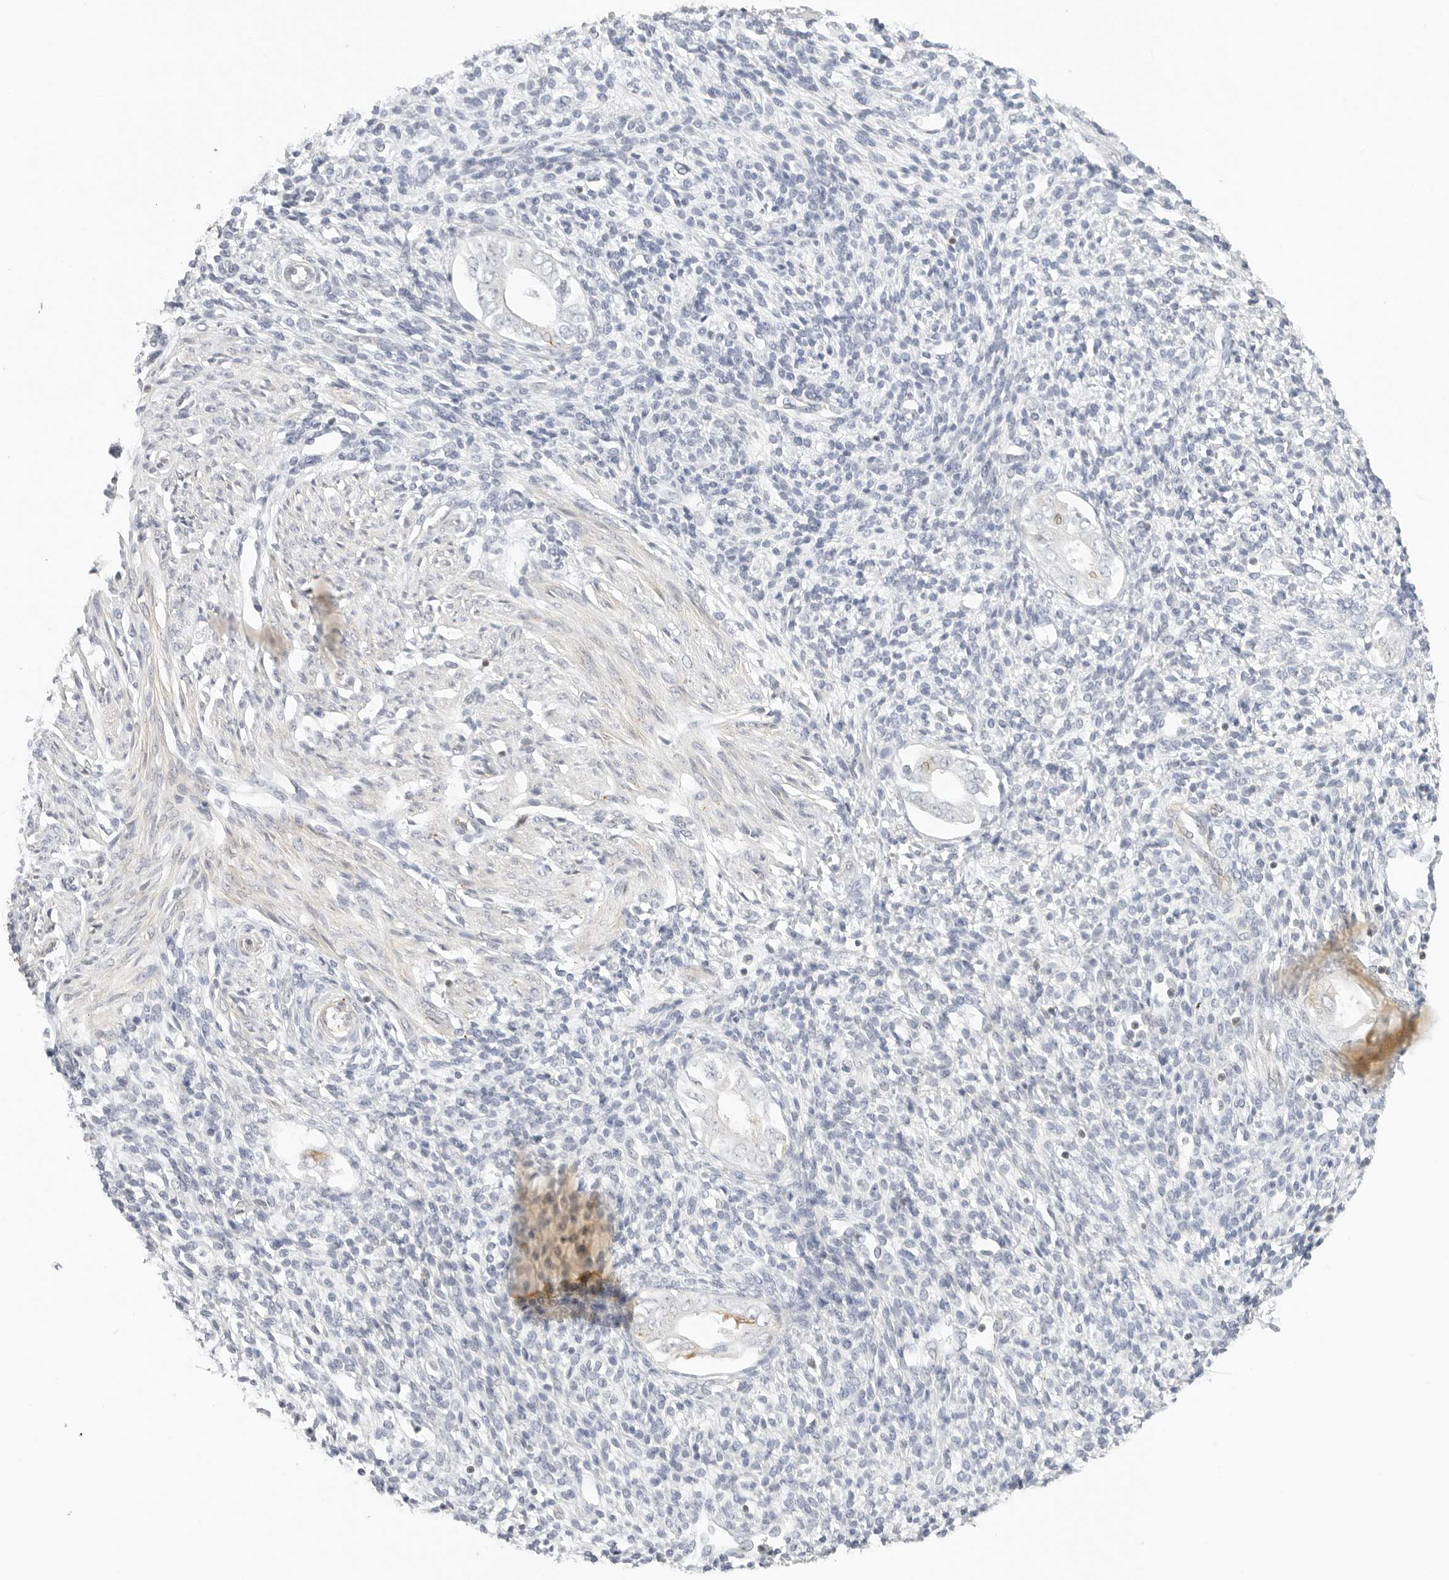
{"staining": {"intensity": "negative", "quantity": "none", "location": "none"}, "tissue": "endometrium", "cell_type": "Cells in endometrial stroma", "image_type": "normal", "snomed": [{"axis": "morphology", "description": "Normal tissue, NOS"}, {"axis": "topography", "description": "Endometrium"}], "caption": "Cells in endometrial stroma show no significant positivity in normal endometrium. (Brightfield microscopy of DAB (3,3'-diaminobenzidine) IHC at high magnification).", "gene": "OSCP1", "patient": {"sex": "female", "age": 66}}